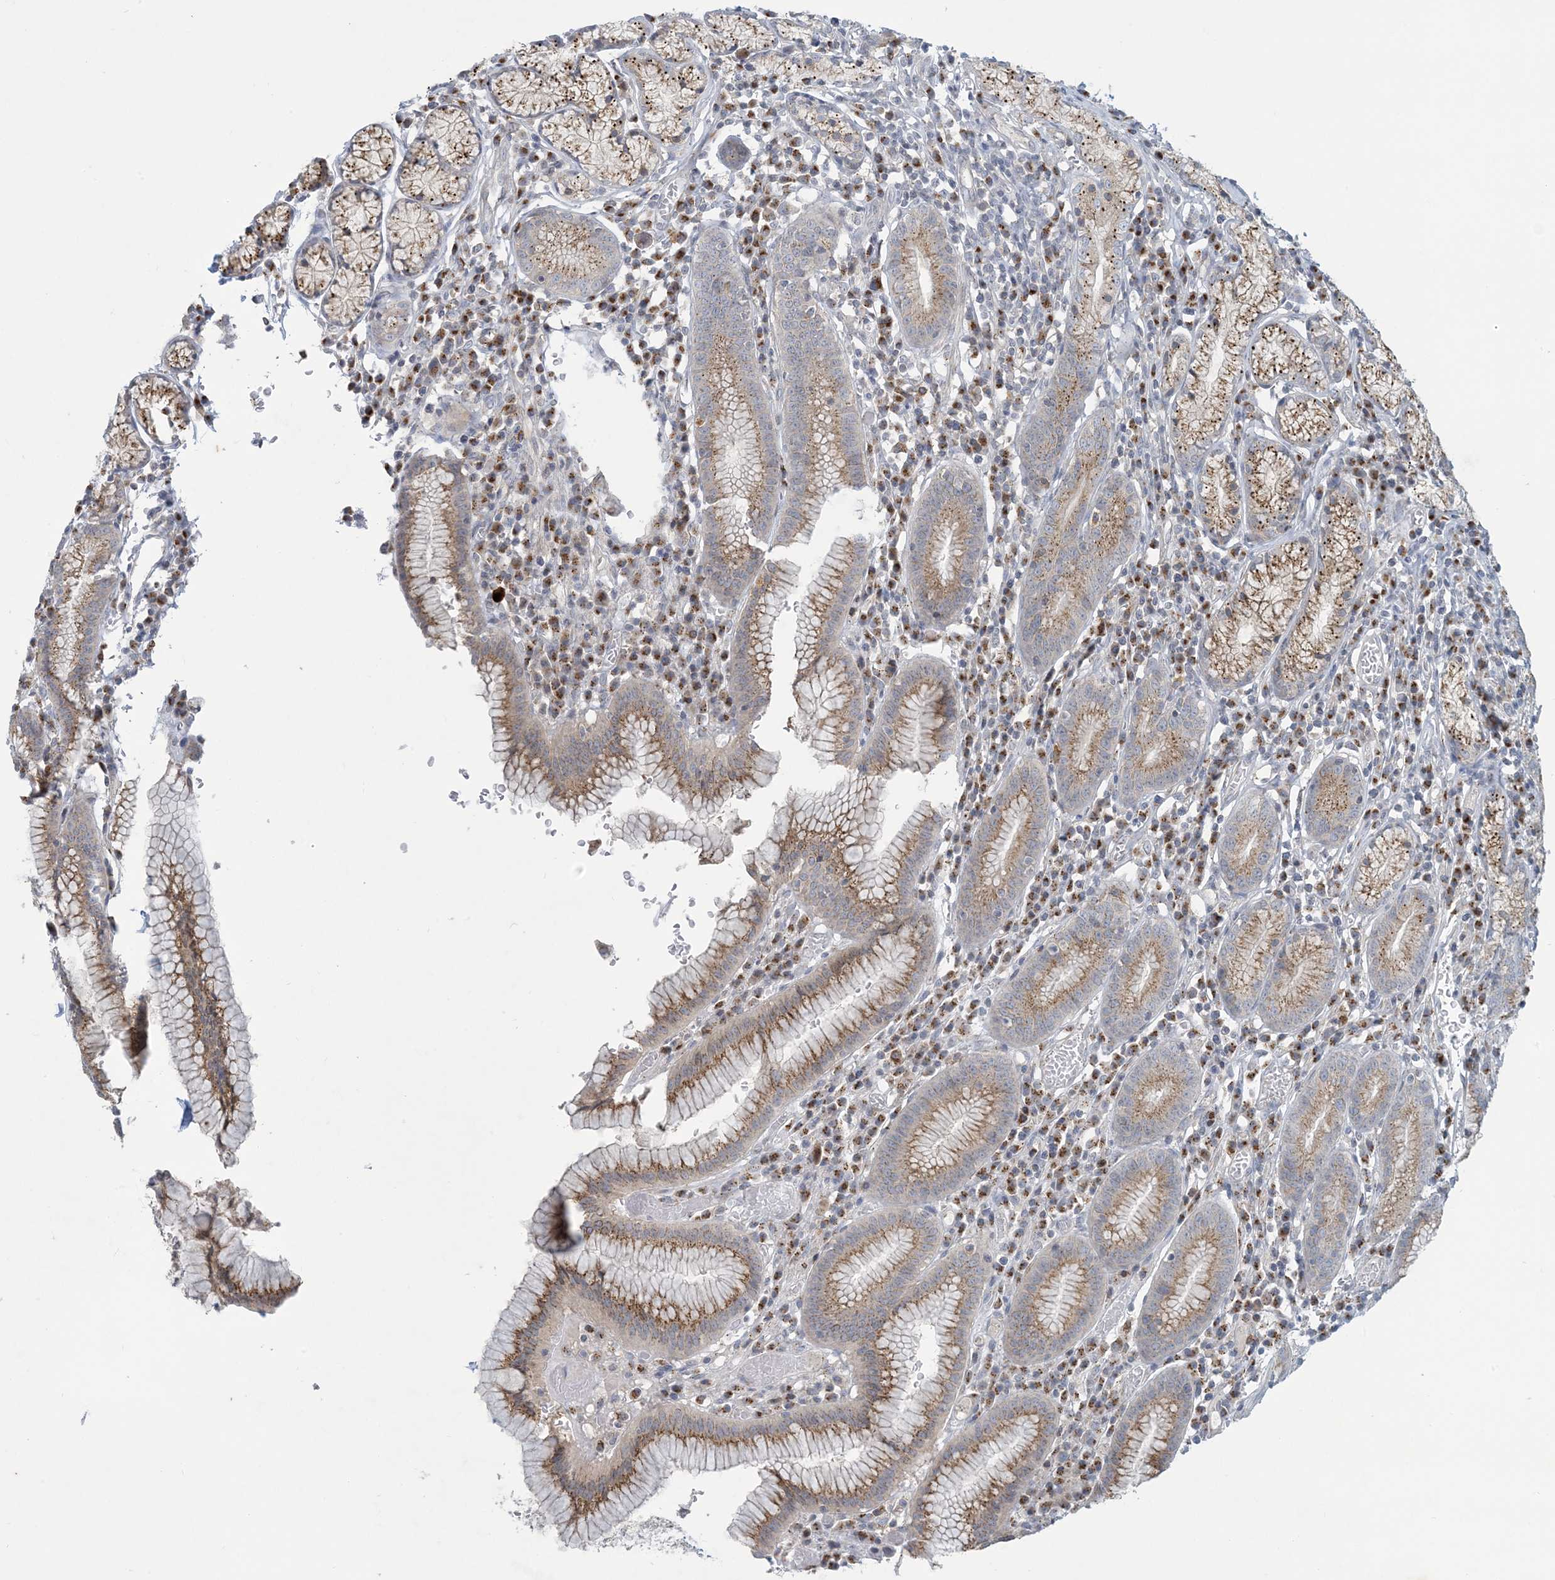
{"staining": {"intensity": "moderate", "quantity": ">75%", "location": "cytoplasmic/membranous"}, "tissue": "stomach", "cell_type": "Glandular cells", "image_type": "normal", "snomed": [{"axis": "morphology", "description": "Normal tissue, NOS"}, {"axis": "topography", "description": "Stomach"}], "caption": "Moderate cytoplasmic/membranous protein staining is present in about >75% of glandular cells in stomach.", "gene": "CCDC14", "patient": {"sex": "male", "age": 55}}